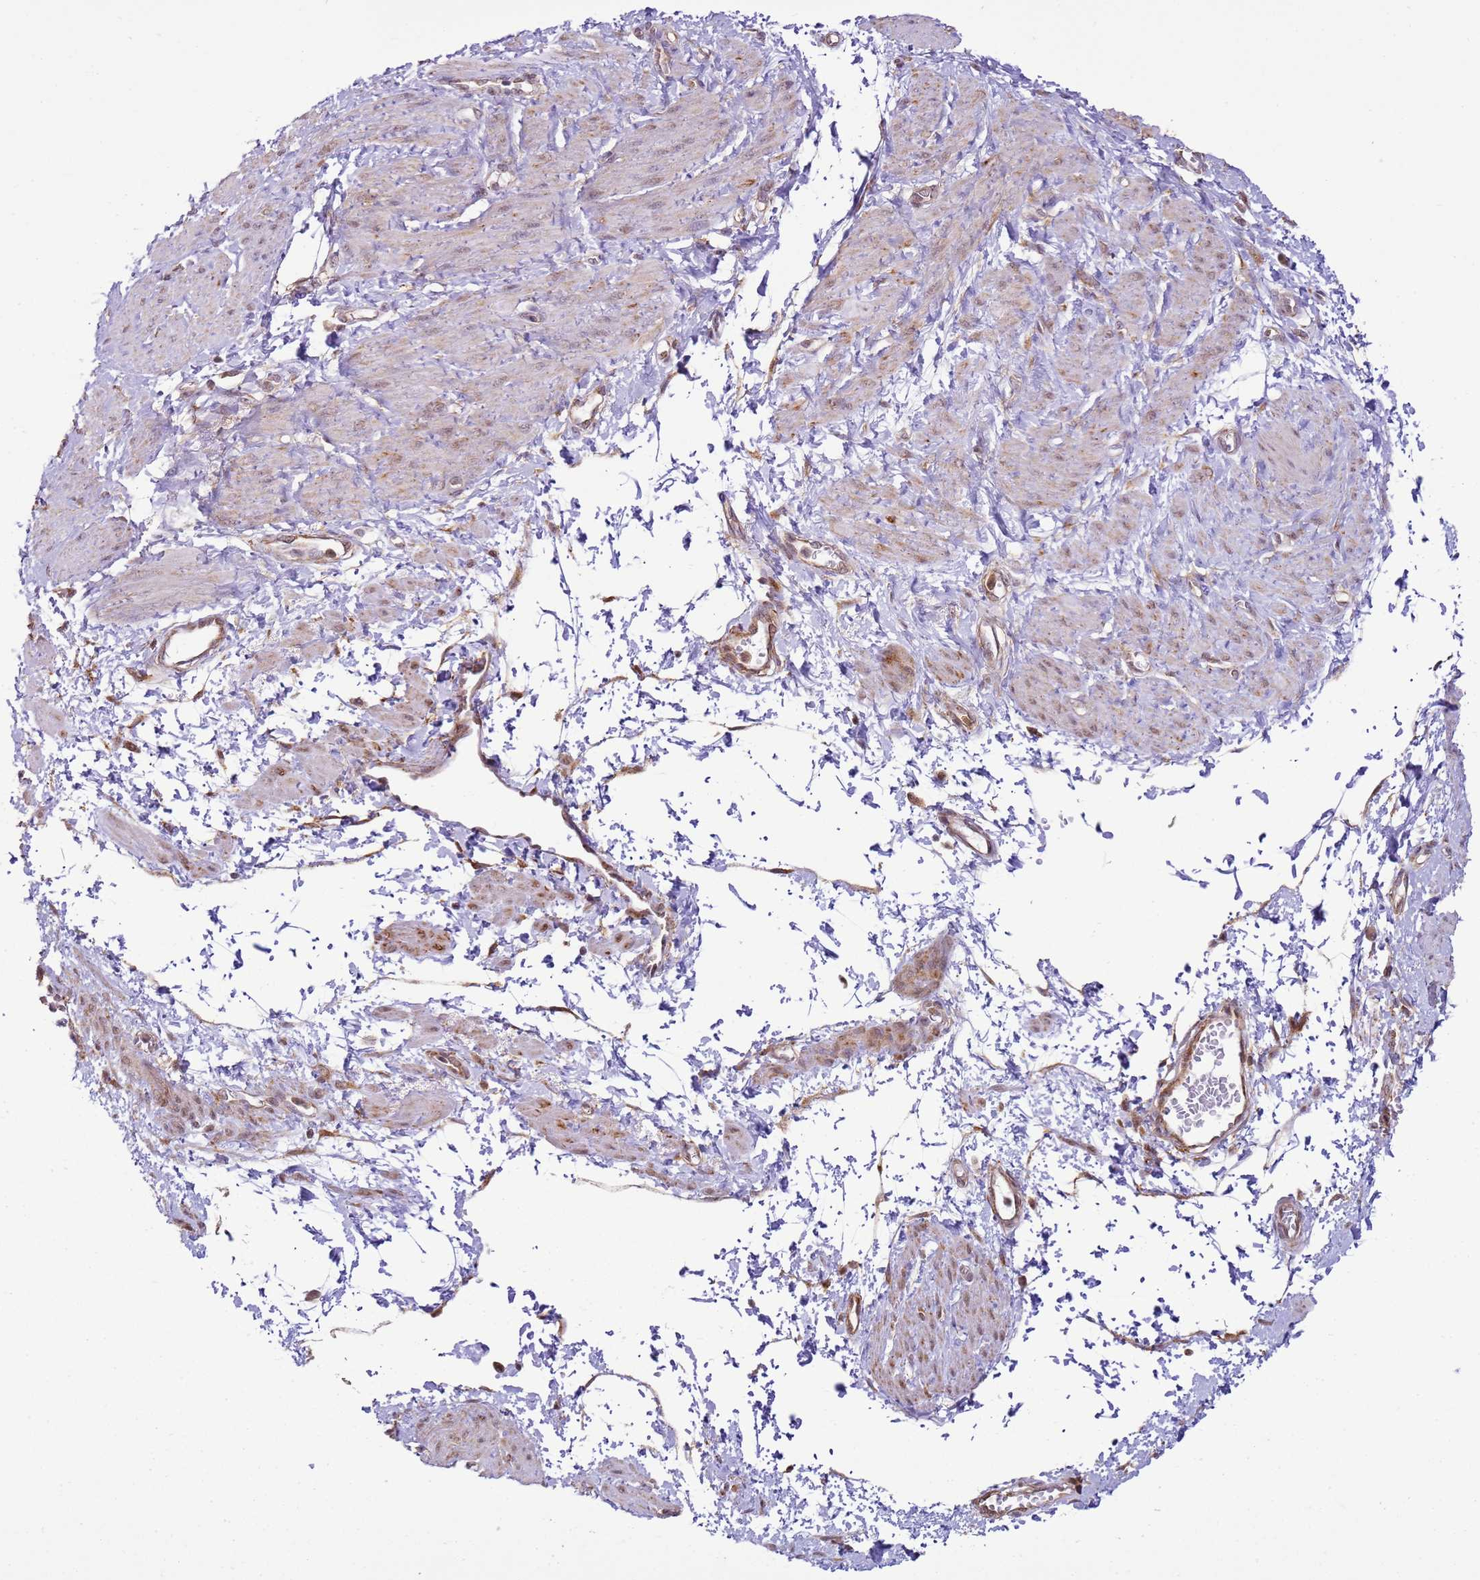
{"staining": {"intensity": "weak", "quantity": "<25%", "location": "cytoplasmic/membranous"}, "tissue": "smooth muscle", "cell_type": "Smooth muscle cells", "image_type": "normal", "snomed": [{"axis": "morphology", "description": "Normal tissue, NOS"}, {"axis": "topography", "description": "Smooth muscle"}, {"axis": "topography", "description": "Uterus"}], "caption": "DAB (3,3'-diaminobenzidine) immunohistochemical staining of benign human smooth muscle reveals no significant expression in smooth muscle cells. (Stains: DAB (3,3'-diaminobenzidine) immunohistochemistry with hematoxylin counter stain, Microscopy: brightfield microscopy at high magnification).", "gene": "GABRE", "patient": {"sex": "female", "age": 39}}